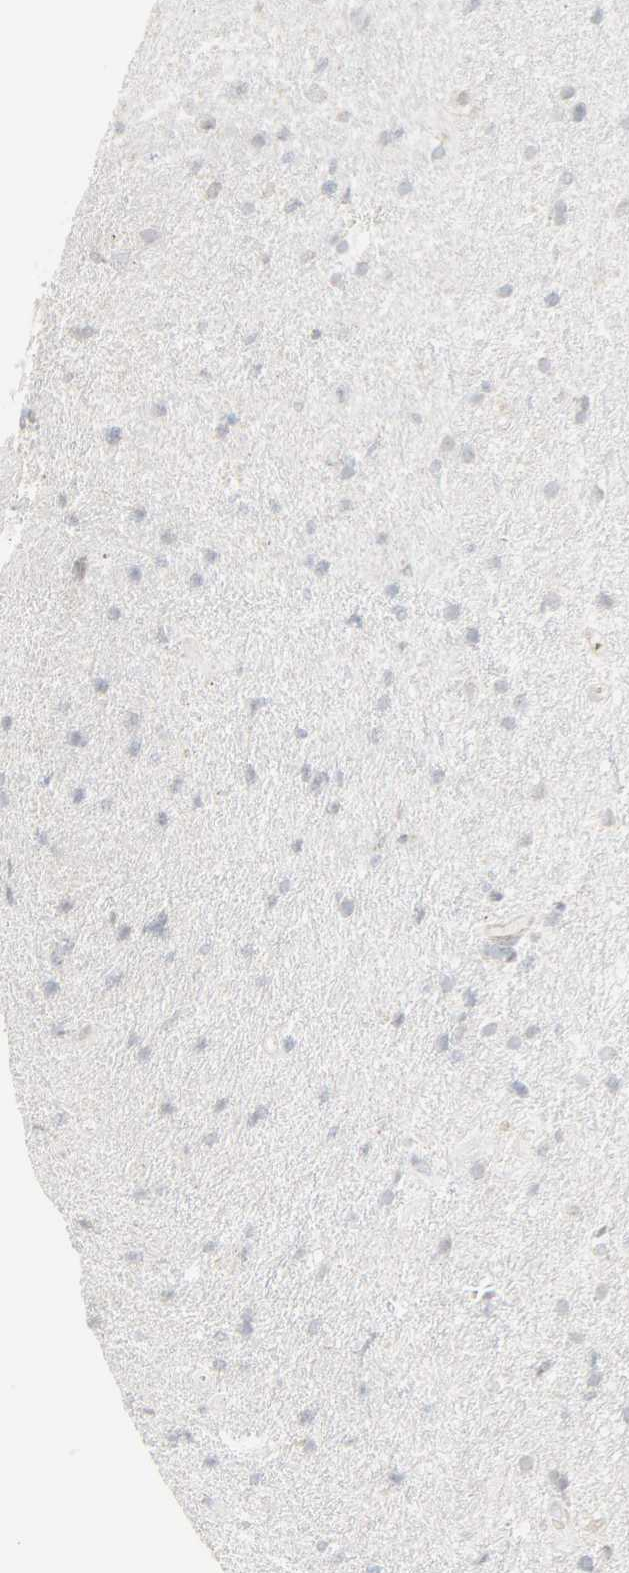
{"staining": {"intensity": "negative", "quantity": "none", "location": "none"}, "tissue": "glioma", "cell_type": "Tumor cells", "image_type": "cancer", "snomed": [{"axis": "morphology", "description": "Glioma, malignant, High grade"}, {"axis": "topography", "description": "Brain"}], "caption": "An image of human glioma is negative for staining in tumor cells.", "gene": "NEUROD1", "patient": {"sex": "male", "age": 33}}